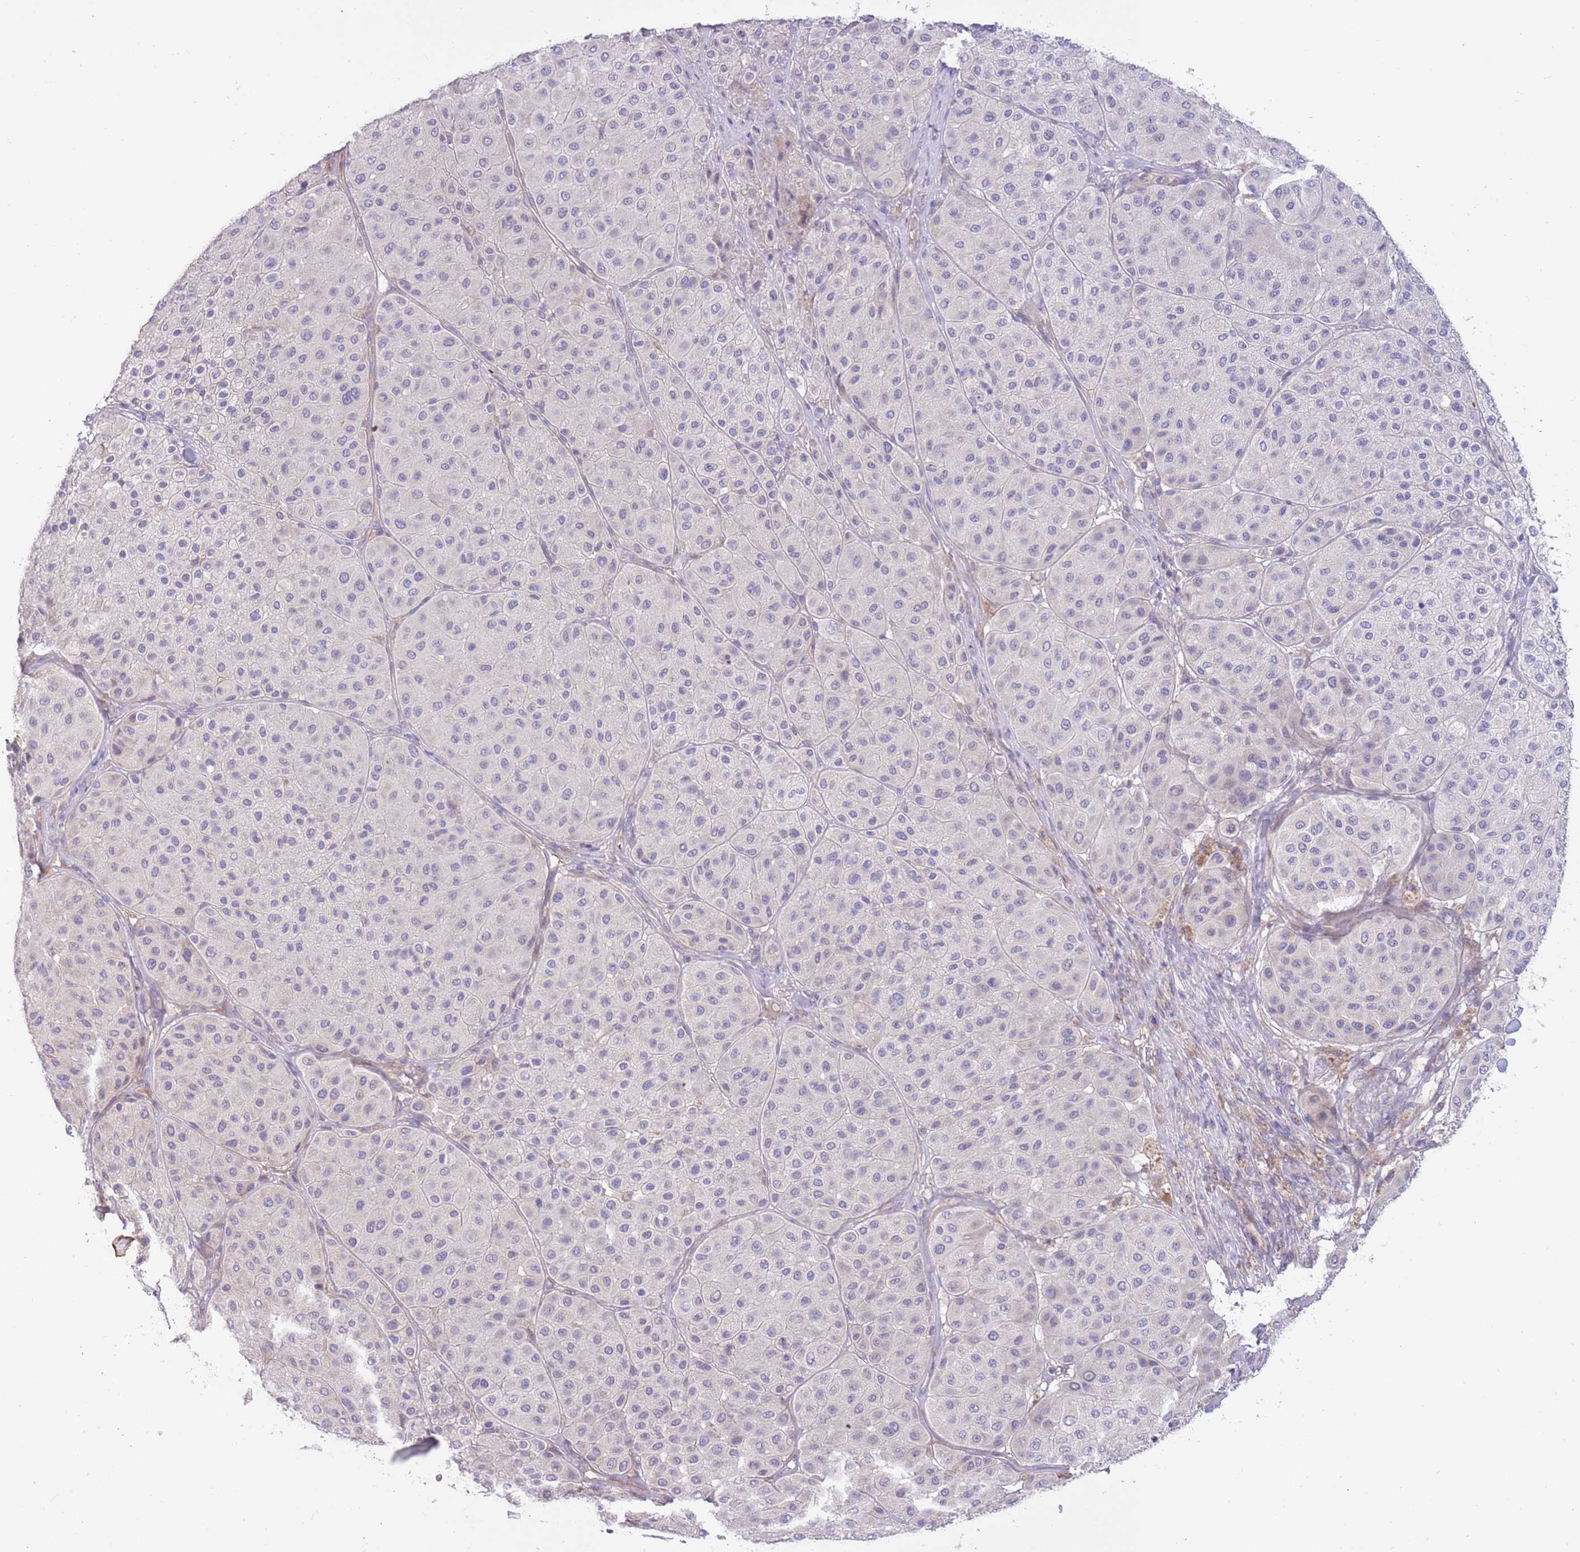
{"staining": {"intensity": "negative", "quantity": "none", "location": "none"}, "tissue": "melanoma", "cell_type": "Tumor cells", "image_type": "cancer", "snomed": [{"axis": "morphology", "description": "Malignant melanoma, Metastatic site"}, {"axis": "topography", "description": "Smooth muscle"}], "caption": "A micrograph of malignant melanoma (metastatic site) stained for a protein displays no brown staining in tumor cells.", "gene": "CABYR", "patient": {"sex": "male", "age": 41}}